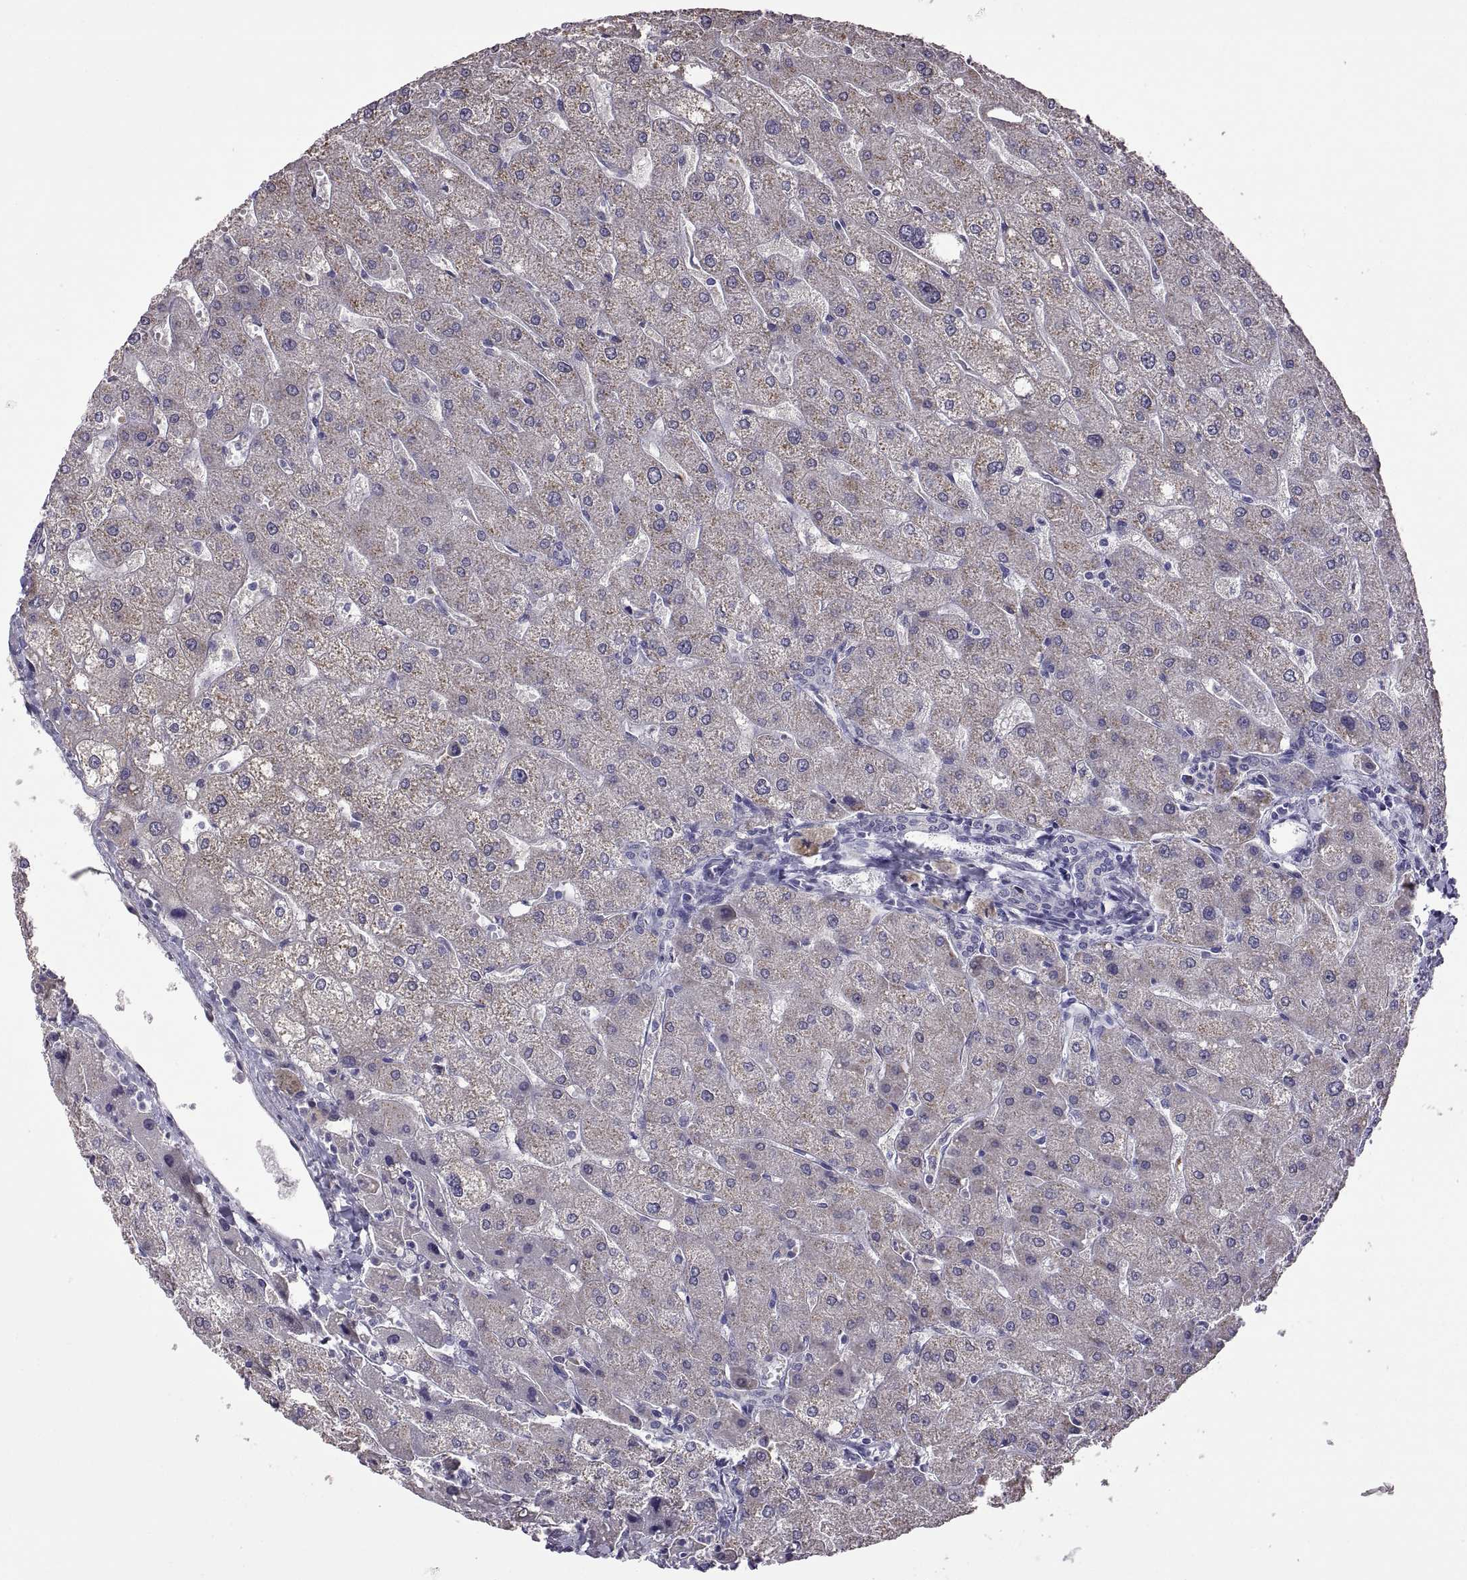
{"staining": {"intensity": "negative", "quantity": "none", "location": "none"}, "tissue": "liver", "cell_type": "Cholangiocytes", "image_type": "normal", "snomed": [{"axis": "morphology", "description": "Normal tissue, NOS"}, {"axis": "topography", "description": "Liver"}], "caption": "Immunohistochemistry (IHC) photomicrograph of benign liver stained for a protein (brown), which shows no positivity in cholangiocytes.", "gene": "MAGEB18", "patient": {"sex": "male", "age": 67}}